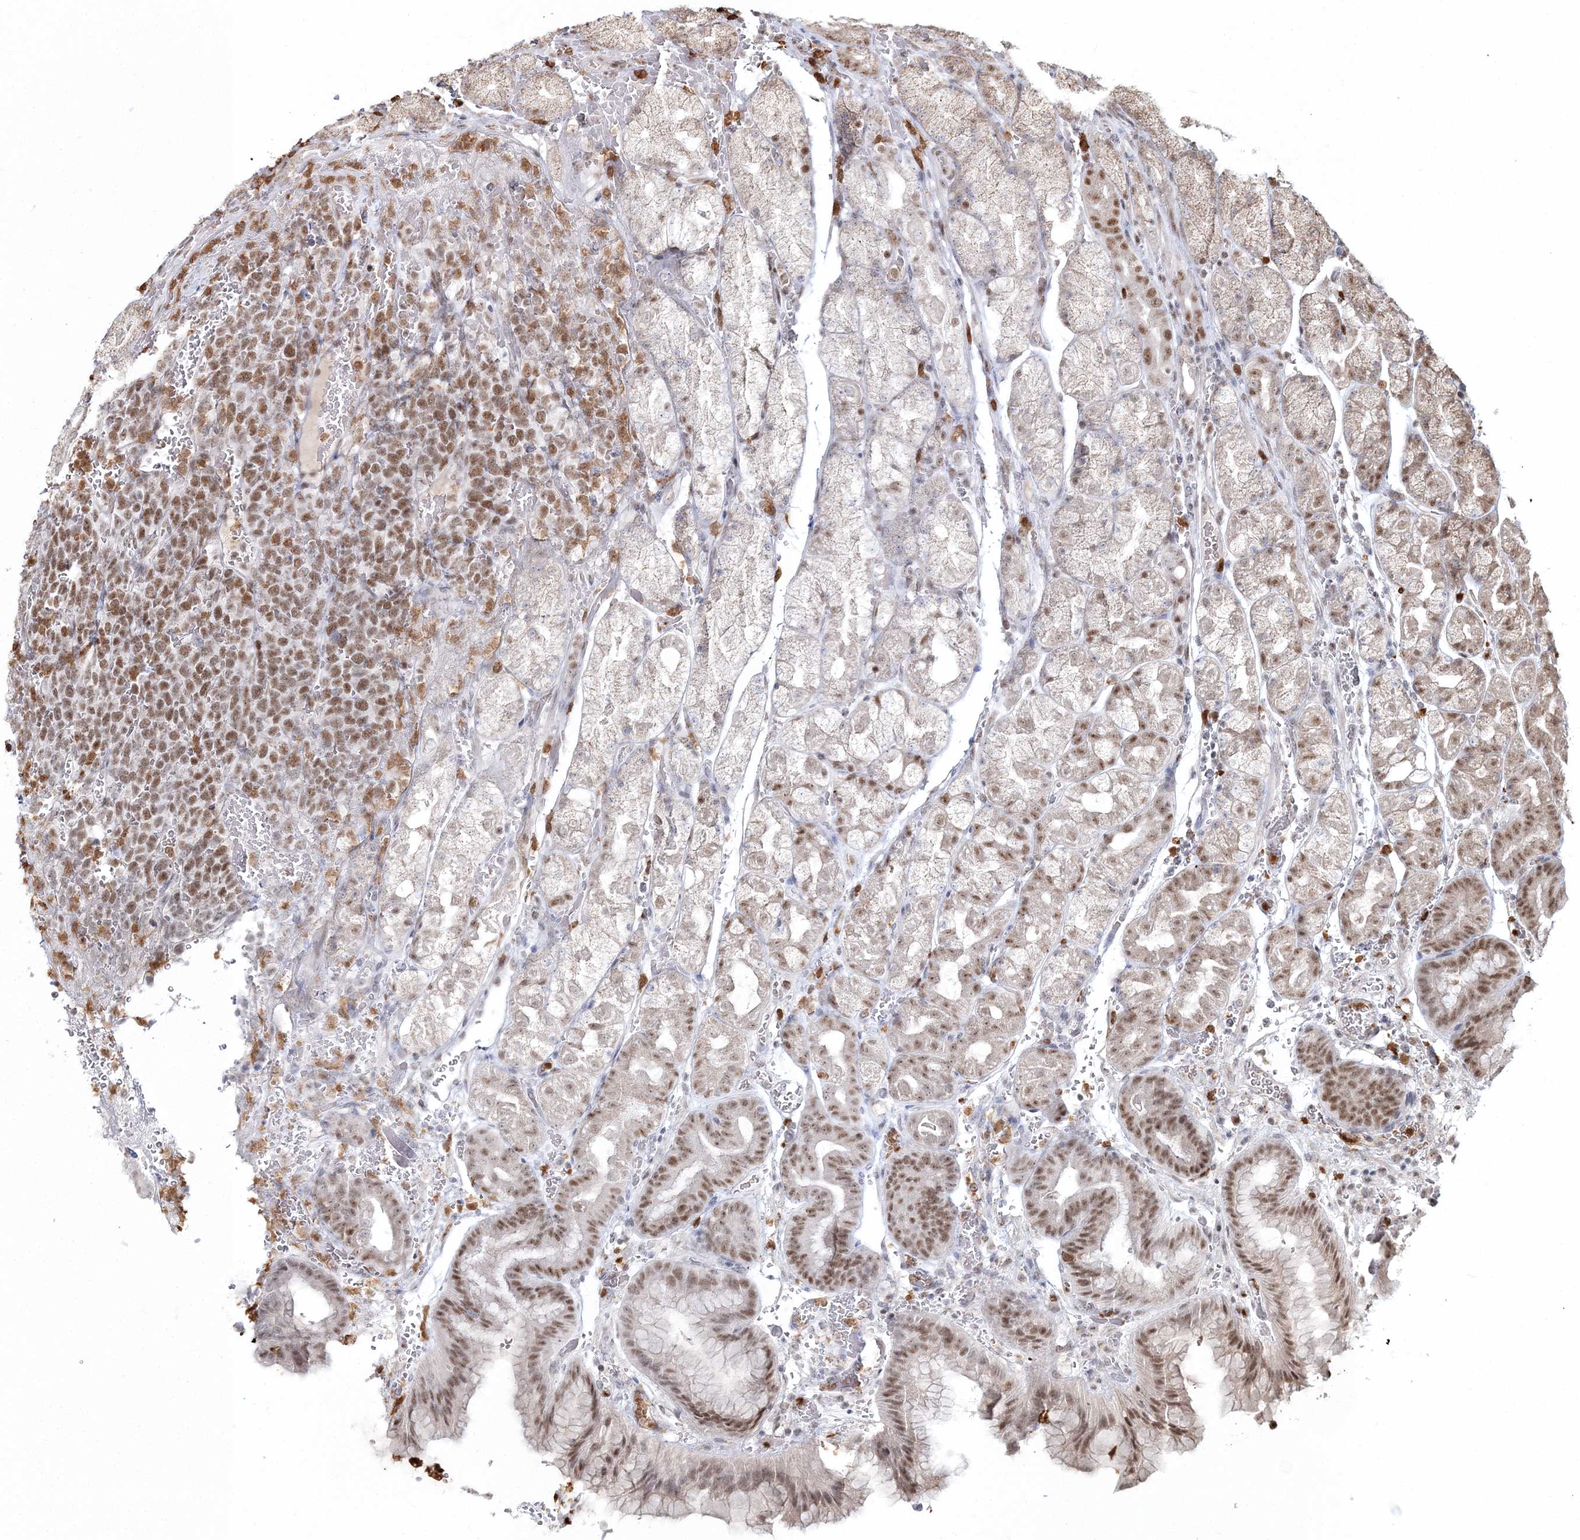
{"staining": {"intensity": "moderate", "quantity": "25%-75%", "location": "nuclear"}, "tissue": "stomach", "cell_type": "Glandular cells", "image_type": "normal", "snomed": [{"axis": "morphology", "description": "Normal tissue, NOS"}, {"axis": "morphology", "description": "Carcinoid, malignant, NOS"}, {"axis": "topography", "description": "Stomach, upper"}], "caption": "An IHC image of normal tissue is shown. Protein staining in brown shows moderate nuclear positivity in stomach within glandular cells. The staining was performed using DAB (3,3'-diaminobenzidine) to visualize the protein expression in brown, while the nuclei were stained in blue with hematoxylin (Magnification: 20x).", "gene": "ENSG00000290315", "patient": {"sex": "male", "age": 39}}